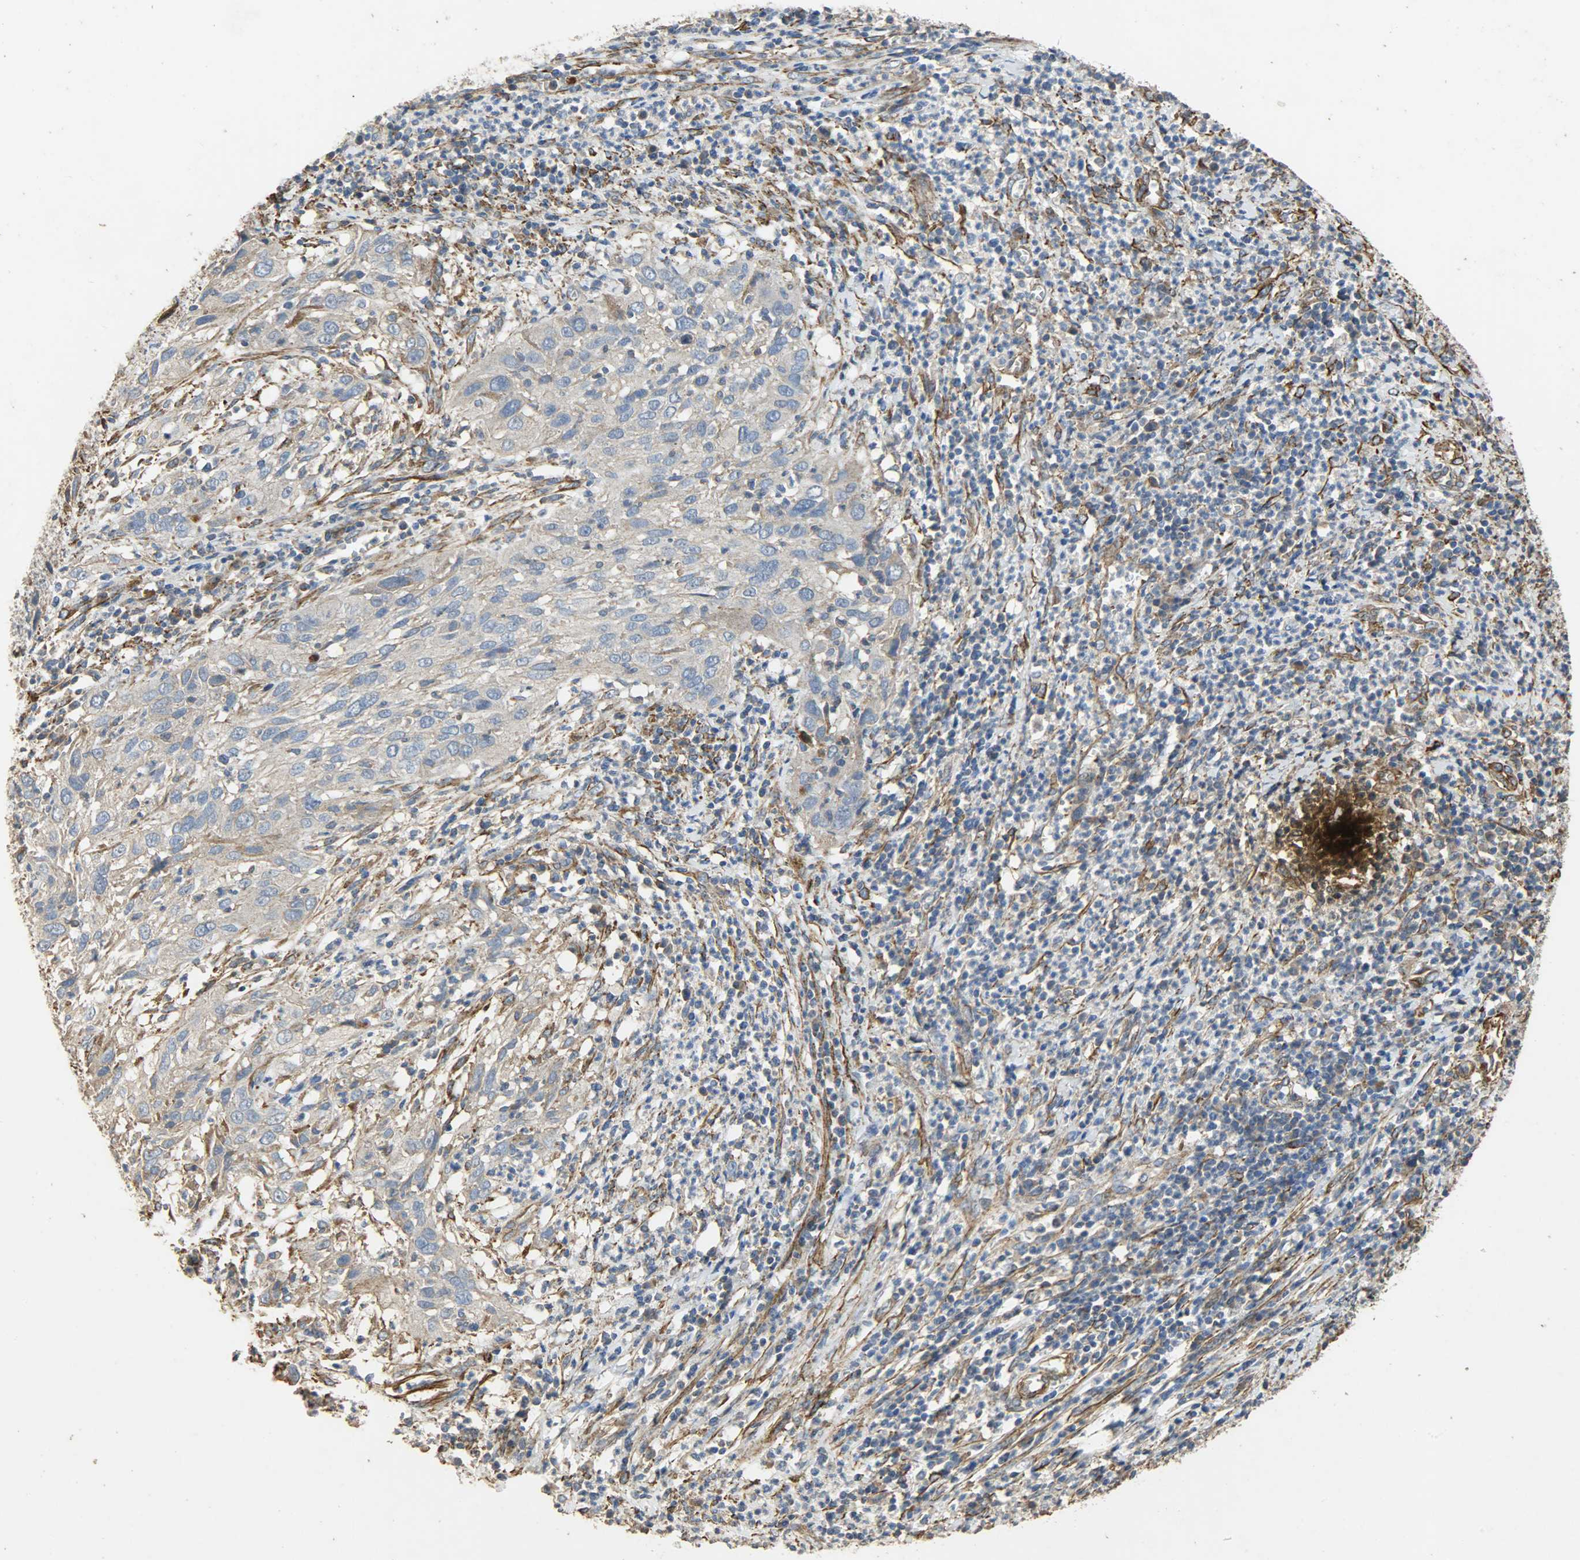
{"staining": {"intensity": "weak", "quantity": "25%-75%", "location": "cytoplasmic/membranous"}, "tissue": "cervical cancer", "cell_type": "Tumor cells", "image_type": "cancer", "snomed": [{"axis": "morphology", "description": "Squamous cell carcinoma, NOS"}, {"axis": "topography", "description": "Cervix"}], "caption": "Cervical cancer was stained to show a protein in brown. There is low levels of weak cytoplasmic/membranous positivity in about 25%-75% of tumor cells.", "gene": "TPM4", "patient": {"sex": "female", "age": 32}}